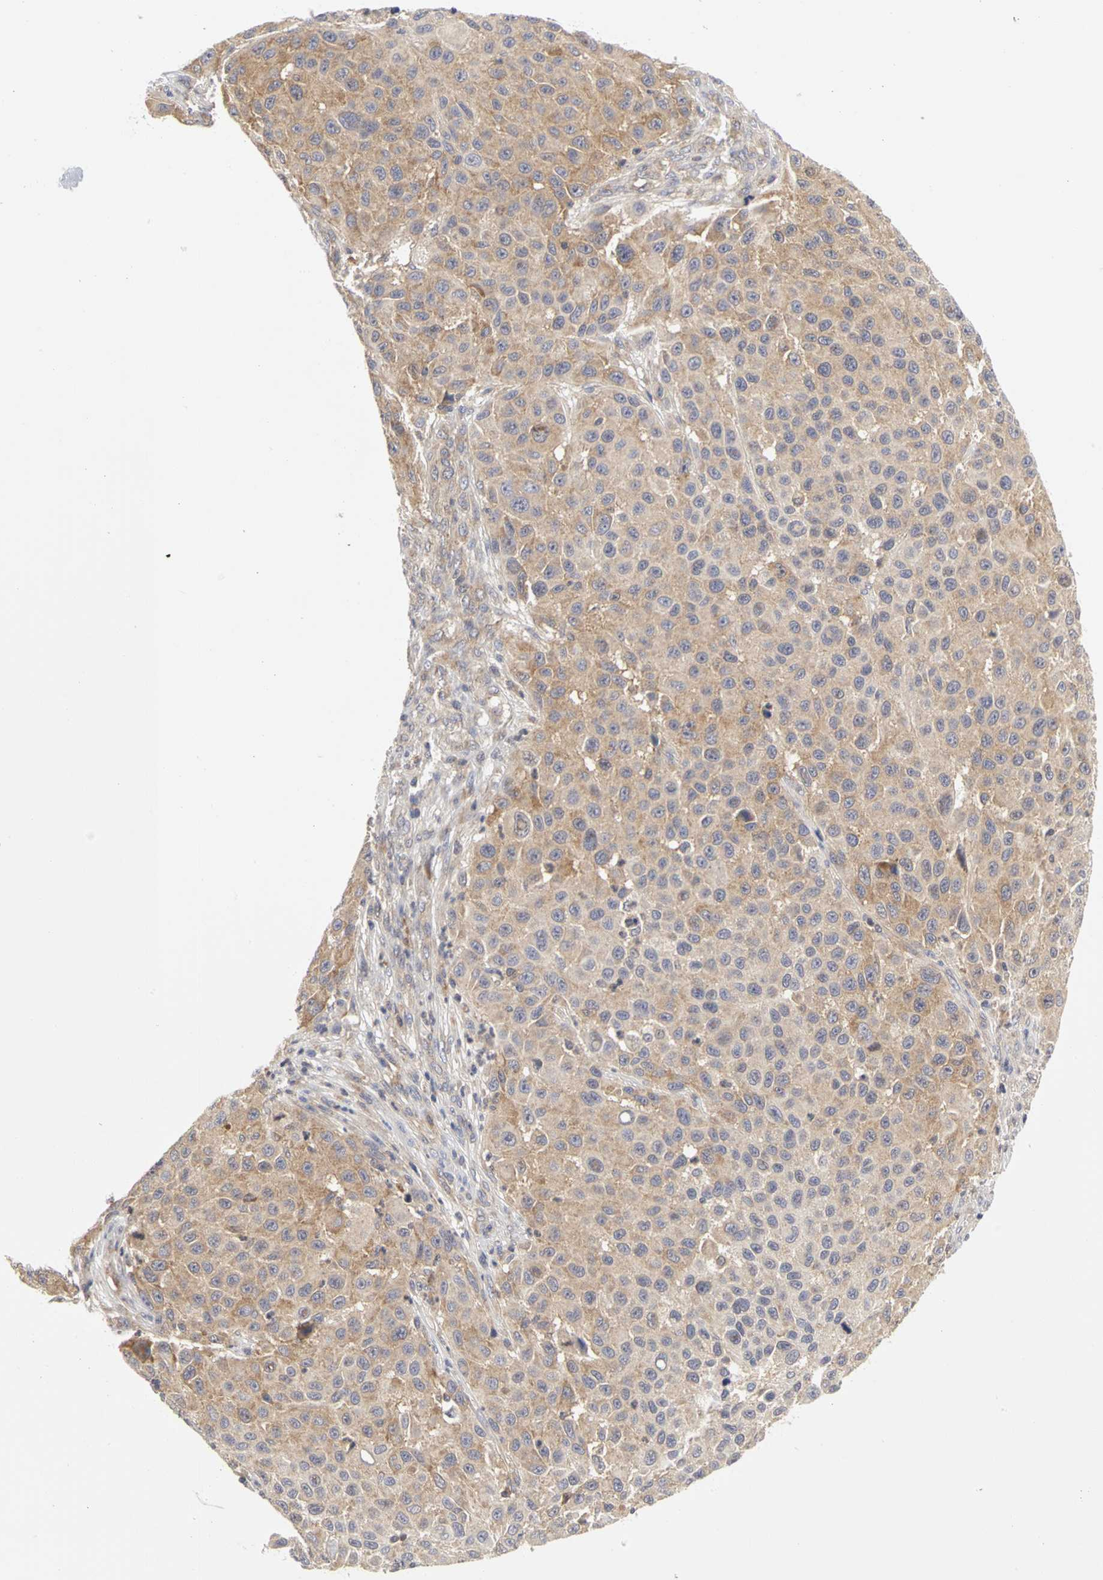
{"staining": {"intensity": "moderate", "quantity": ">75%", "location": "cytoplasmic/membranous"}, "tissue": "melanoma", "cell_type": "Tumor cells", "image_type": "cancer", "snomed": [{"axis": "morphology", "description": "Malignant melanoma, Metastatic site"}, {"axis": "topography", "description": "Lymph node"}], "caption": "Protein expression analysis of human melanoma reveals moderate cytoplasmic/membranous expression in approximately >75% of tumor cells. (brown staining indicates protein expression, while blue staining denotes nuclei).", "gene": "IRAK1", "patient": {"sex": "male", "age": 61}}